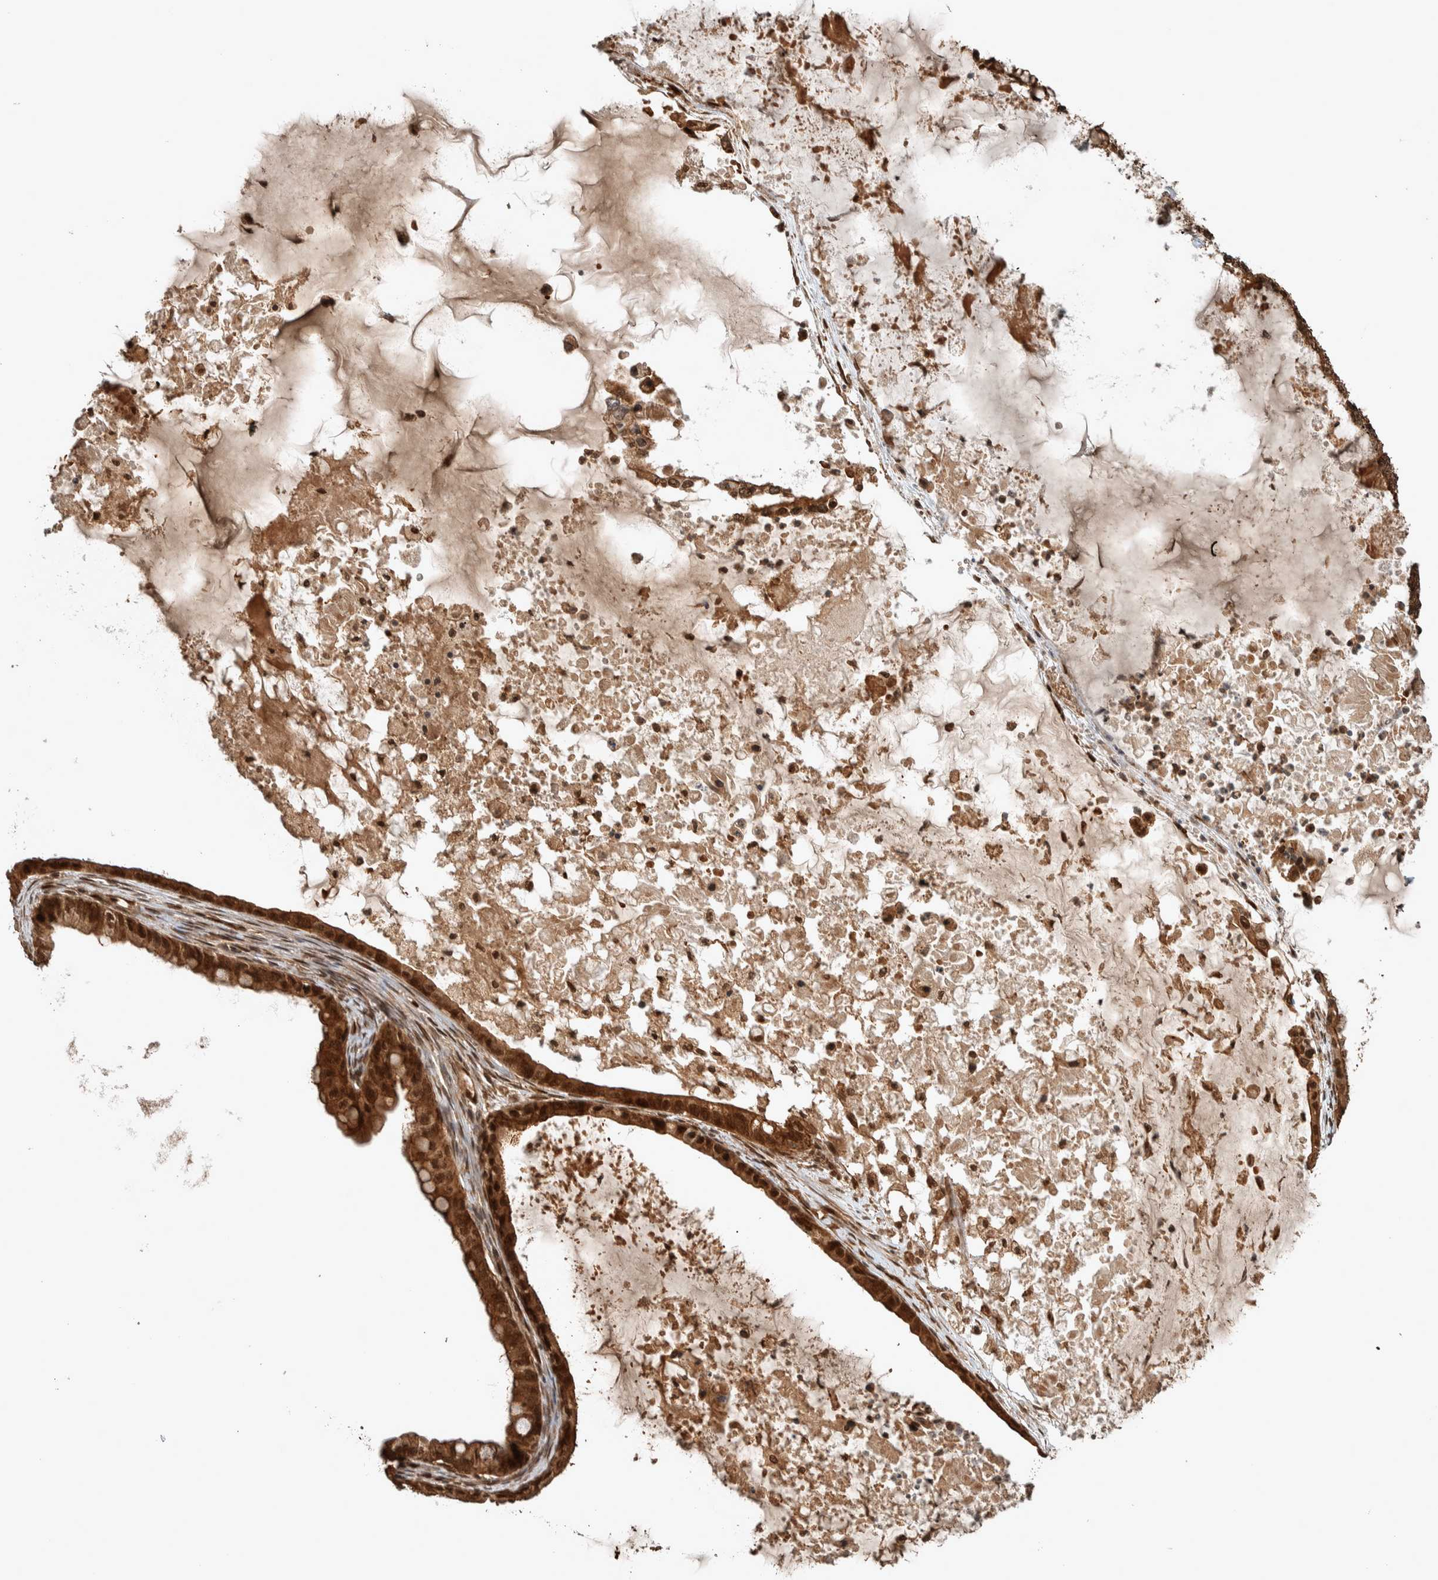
{"staining": {"intensity": "strong", "quantity": ">75%", "location": "cytoplasmic/membranous,nuclear"}, "tissue": "ovarian cancer", "cell_type": "Tumor cells", "image_type": "cancer", "snomed": [{"axis": "morphology", "description": "Cystadenocarcinoma, mucinous, NOS"}, {"axis": "topography", "description": "Ovary"}], "caption": "Strong cytoplasmic/membranous and nuclear positivity for a protein is appreciated in approximately >75% of tumor cells of ovarian mucinous cystadenocarcinoma using immunohistochemistry.", "gene": "CNTROB", "patient": {"sex": "female", "age": 80}}